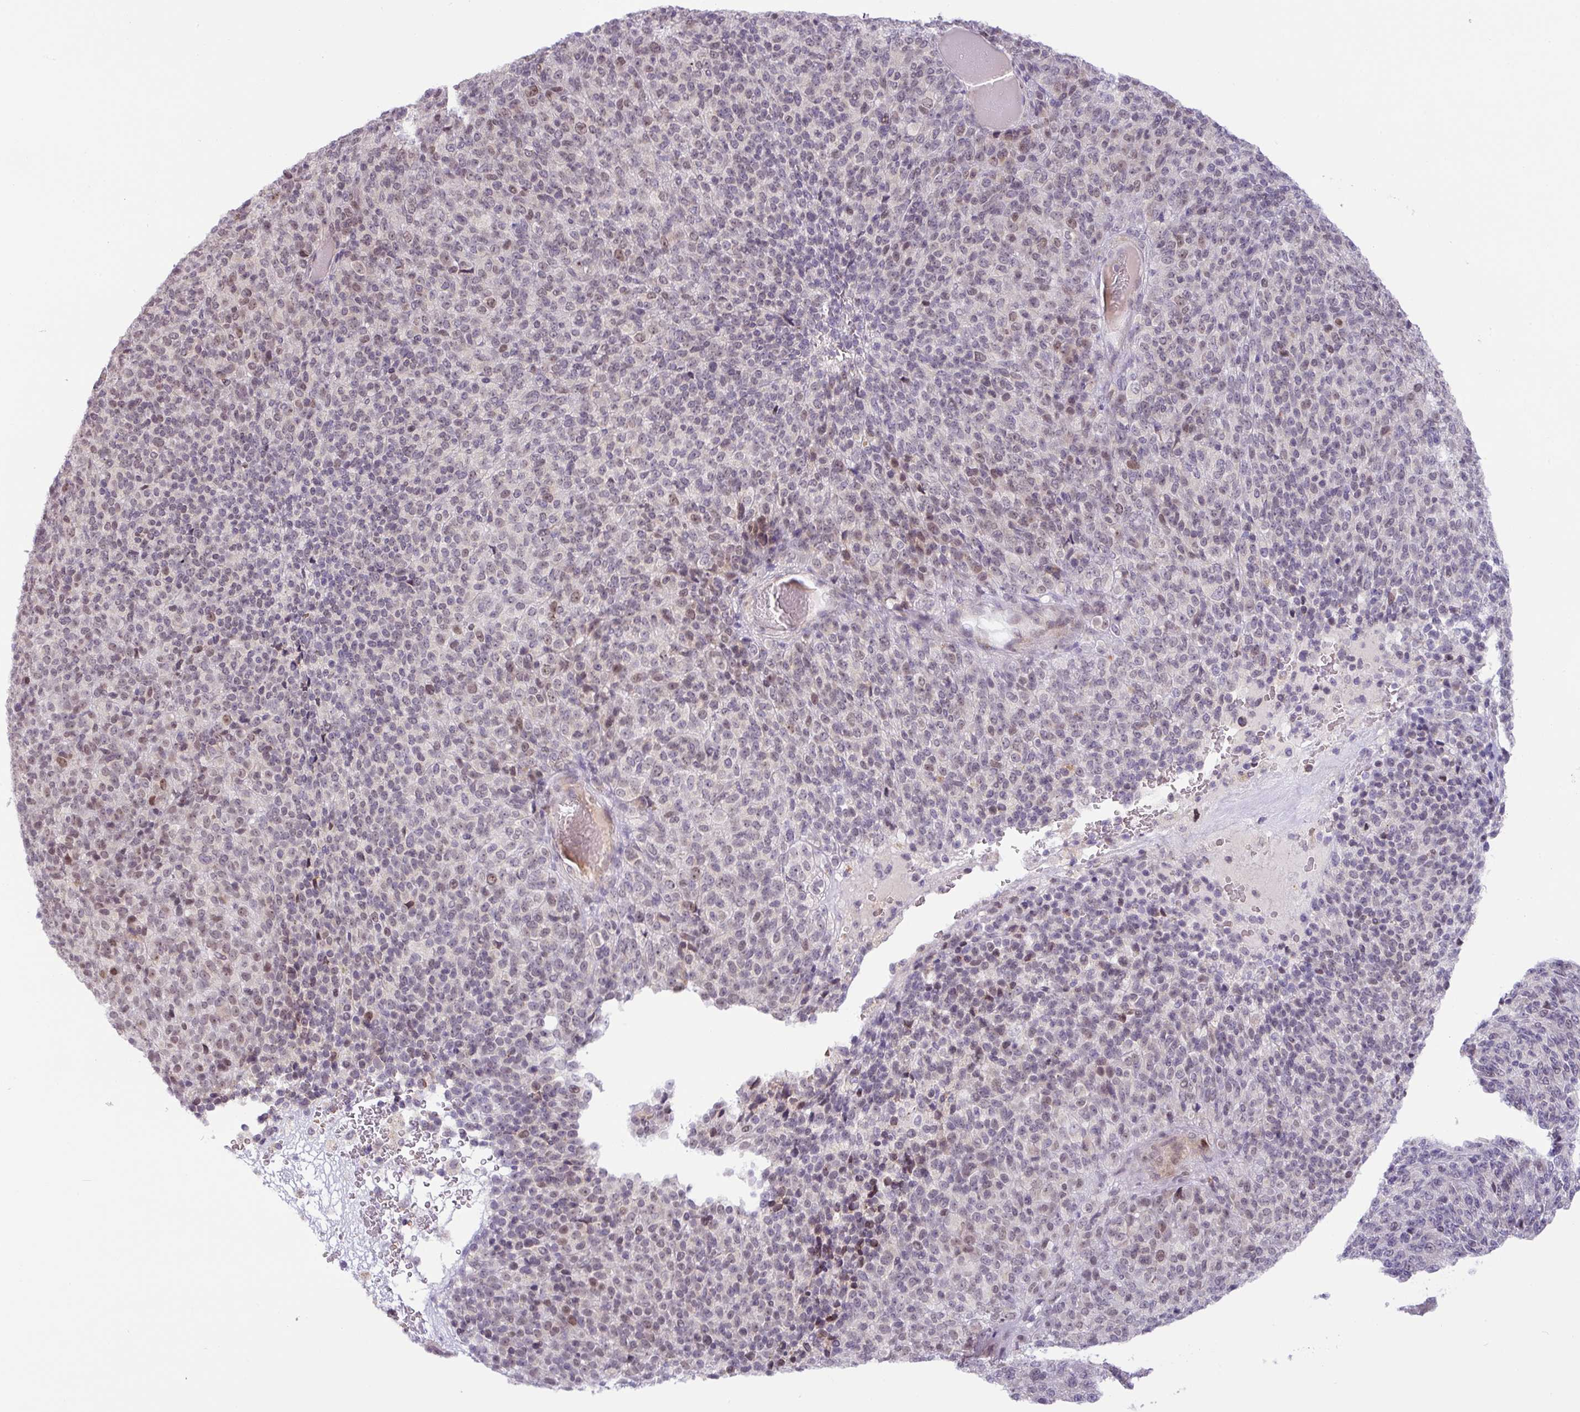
{"staining": {"intensity": "moderate", "quantity": "<25%", "location": "nuclear"}, "tissue": "melanoma", "cell_type": "Tumor cells", "image_type": "cancer", "snomed": [{"axis": "morphology", "description": "Malignant melanoma, Metastatic site"}, {"axis": "topography", "description": "Brain"}], "caption": "Immunohistochemistry (IHC) image of neoplastic tissue: melanoma stained using immunohistochemistry (IHC) exhibits low levels of moderate protein expression localized specifically in the nuclear of tumor cells, appearing as a nuclear brown color.", "gene": "PARP2", "patient": {"sex": "female", "age": 56}}